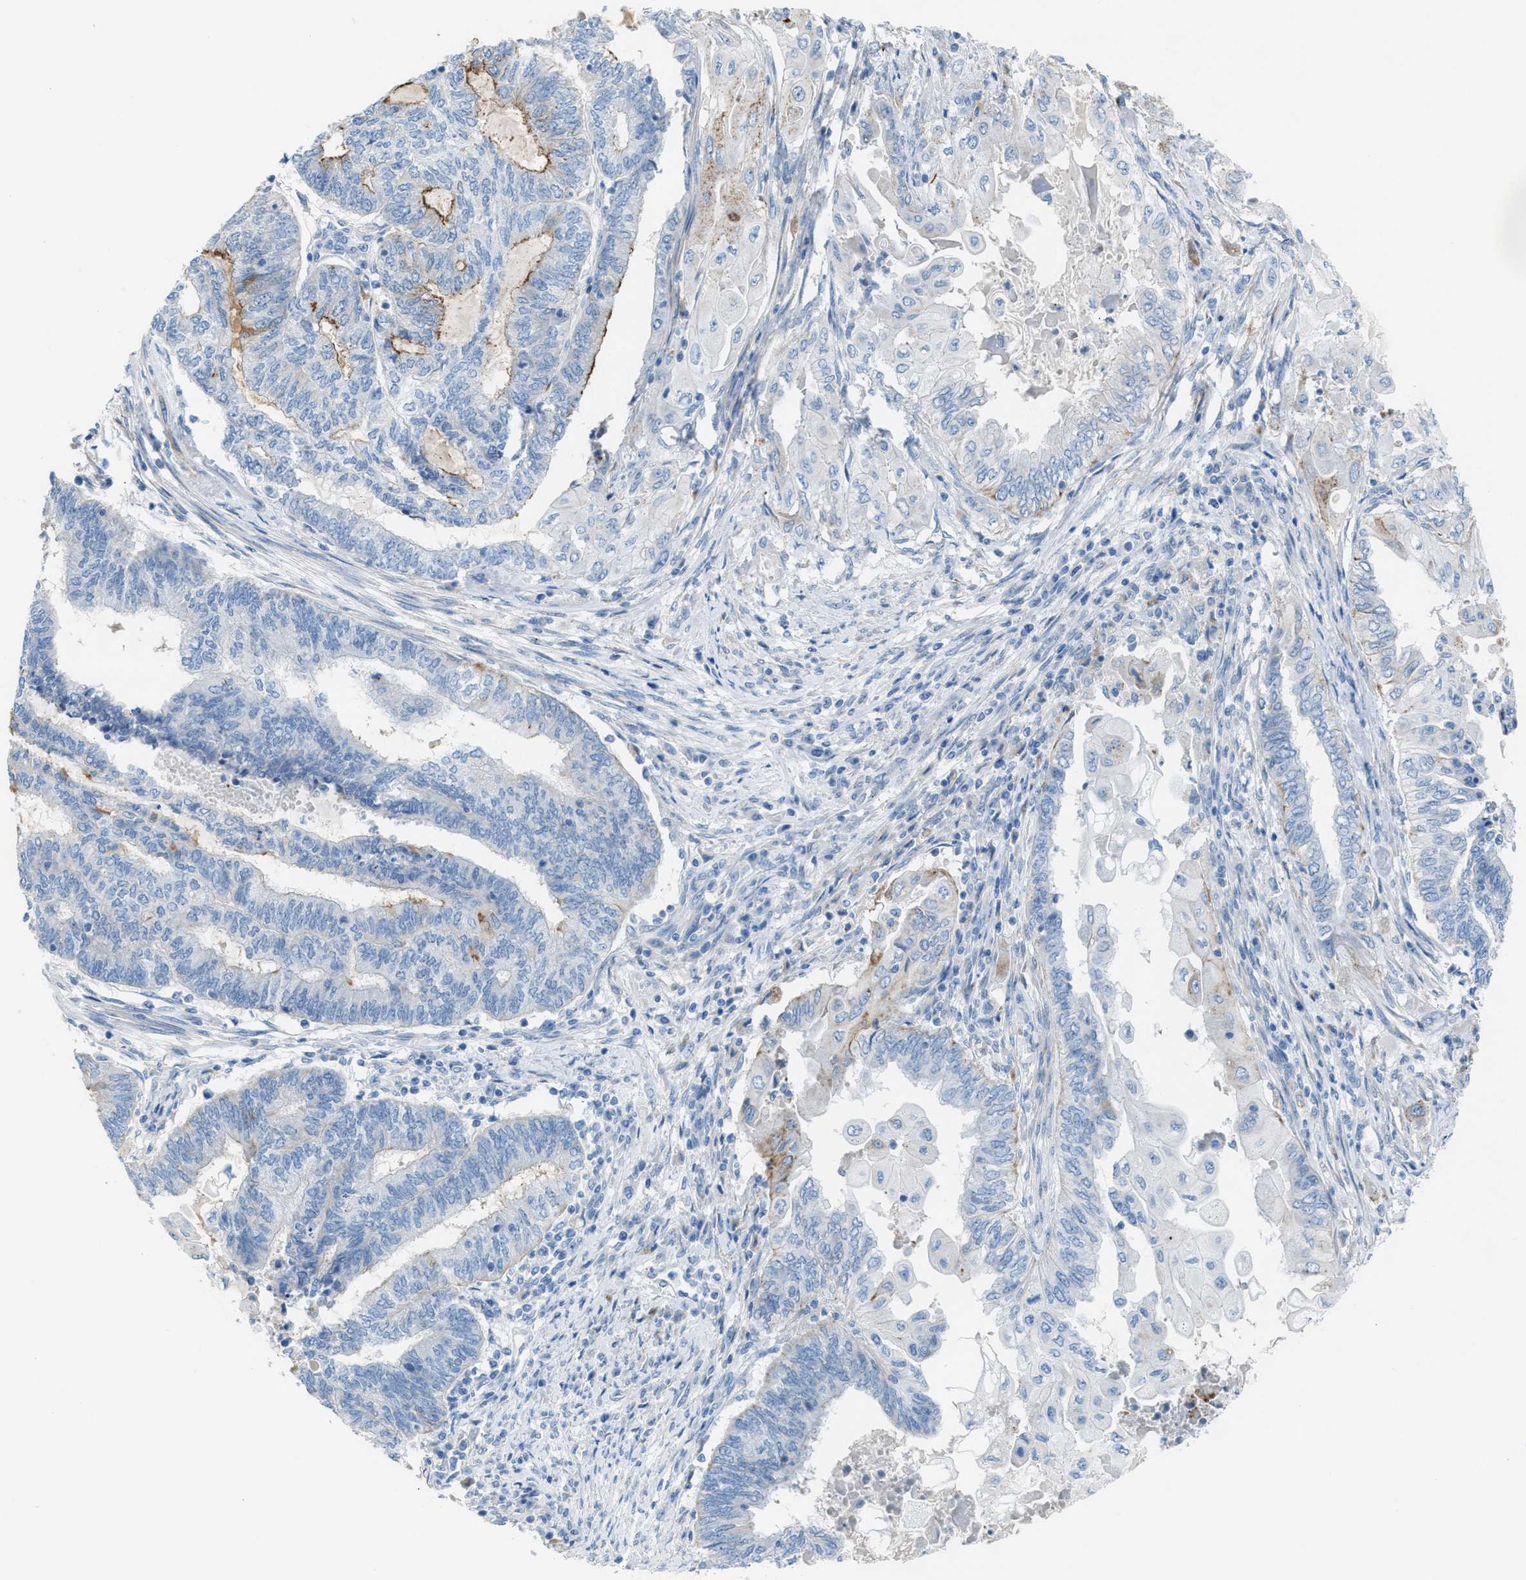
{"staining": {"intensity": "moderate", "quantity": "<25%", "location": "cytoplasmic/membranous"}, "tissue": "endometrial cancer", "cell_type": "Tumor cells", "image_type": "cancer", "snomed": [{"axis": "morphology", "description": "Adenocarcinoma, NOS"}, {"axis": "topography", "description": "Uterus"}, {"axis": "topography", "description": "Endometrium"}], "caption": "The image exhibits immunohistochemical staining of adenocarcinoma (endometrial). There is moderate cytoplasmic/membranous staining is present in about <25% of tumor cells. (DAB (3,3'-diaminobenzidine) IHC, brown staining for protein, blue staining for nuclei).", "gene": "ASPA", "patient": {"sex": "female", "age": 70}}